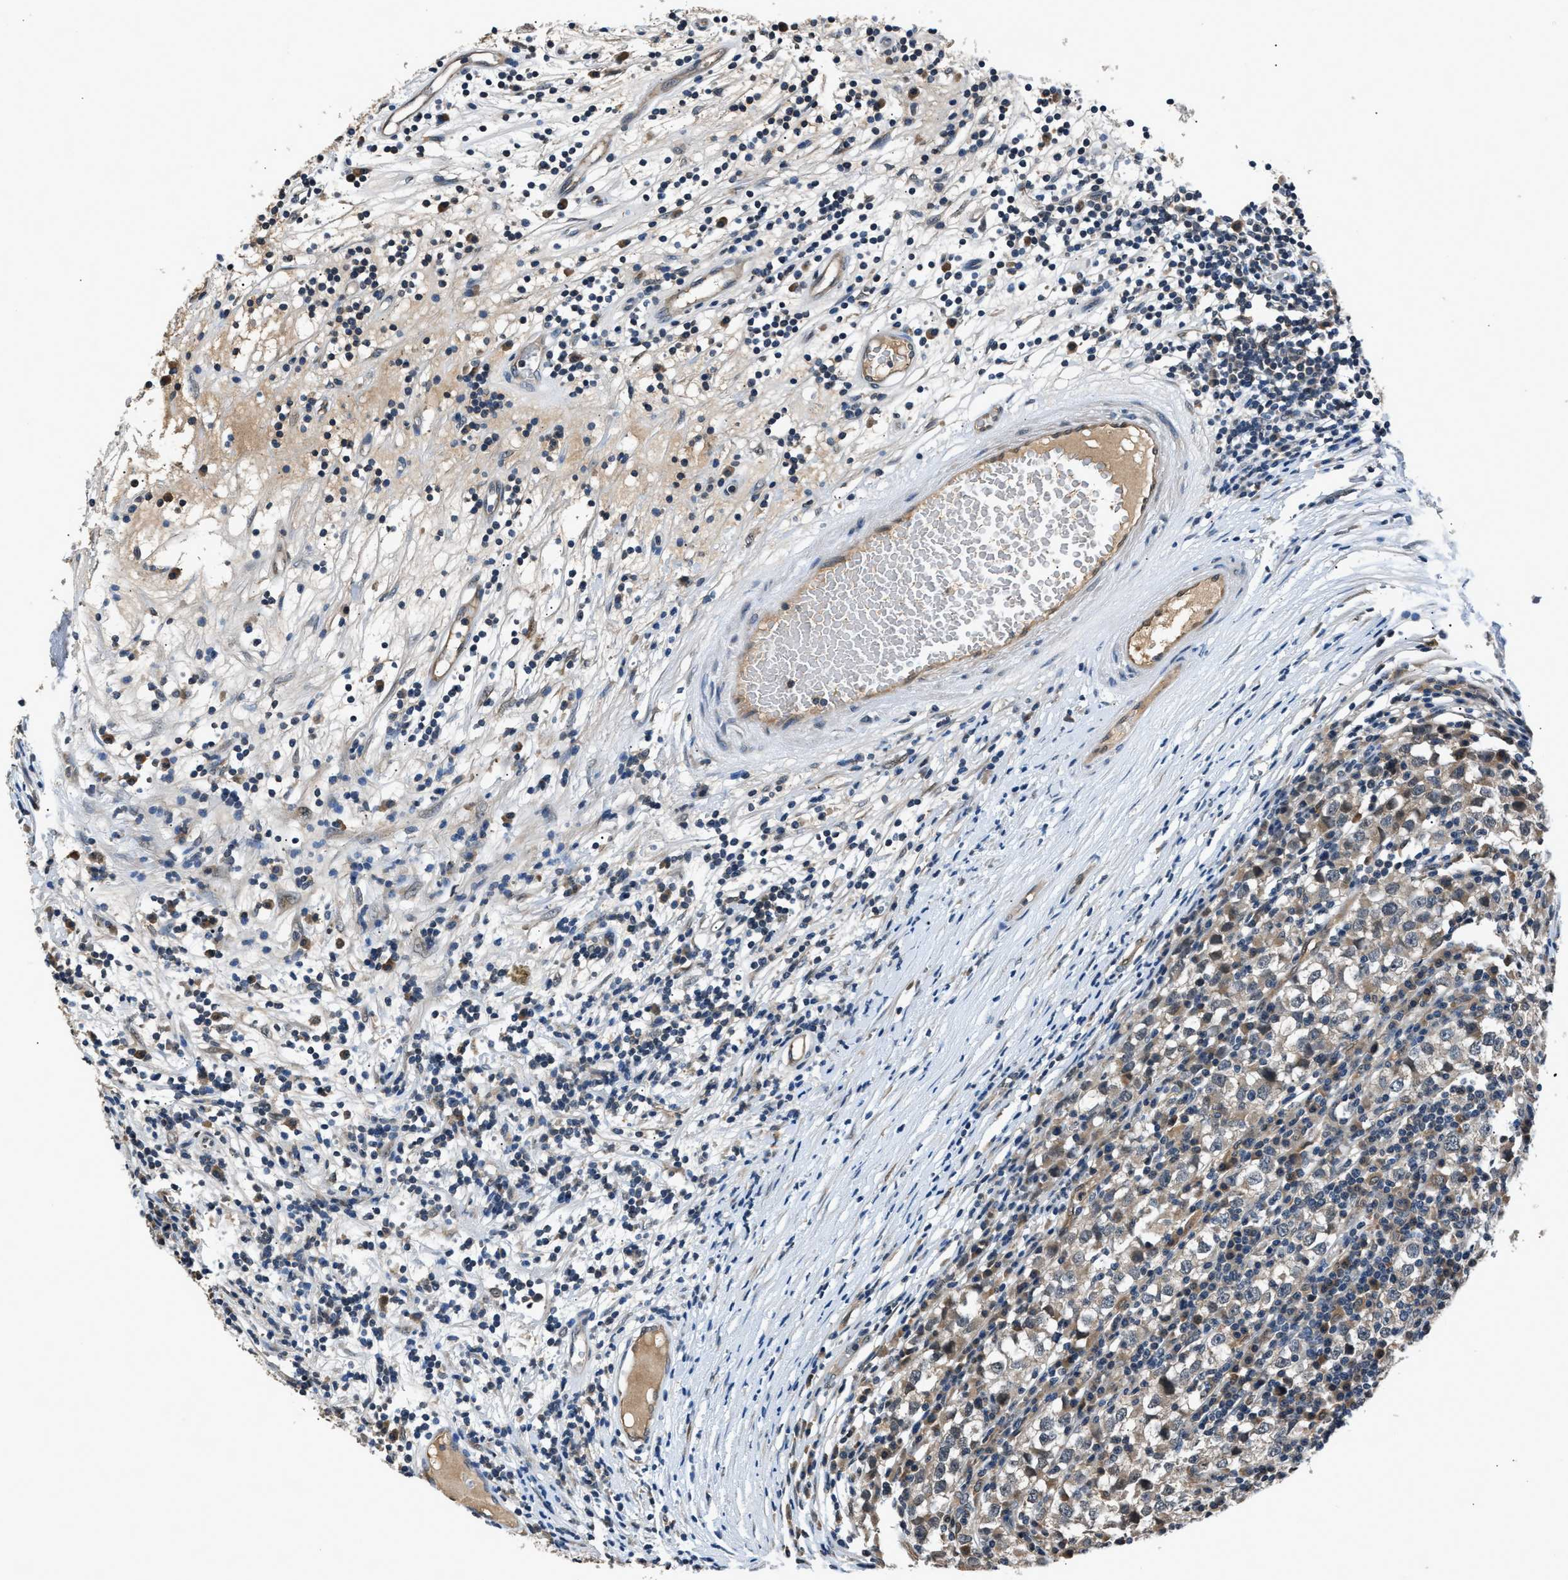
{"staining": {"intensity": "weak", "quantity": "<25%", "location": "cytoplasmic/membranous"}, "tissue": "testis cancer", "cell_type": "Tumor cells", "image_type": "cancer", "snomed": [{"axis": "morphology", "description": "Seminoma, NOS"}, {"axis": "topography", "description": "Testis"}], "caption": "Image shows no significant protein expression in tumor cells of seminoma (testis). Brightfield microscopy of immunohistochemistry stained with DAB (brown) and hematoxylin (blue), captured at high magnification.", "gene": "TP53I3", "patient": {"sex": "male", "age": 65}}